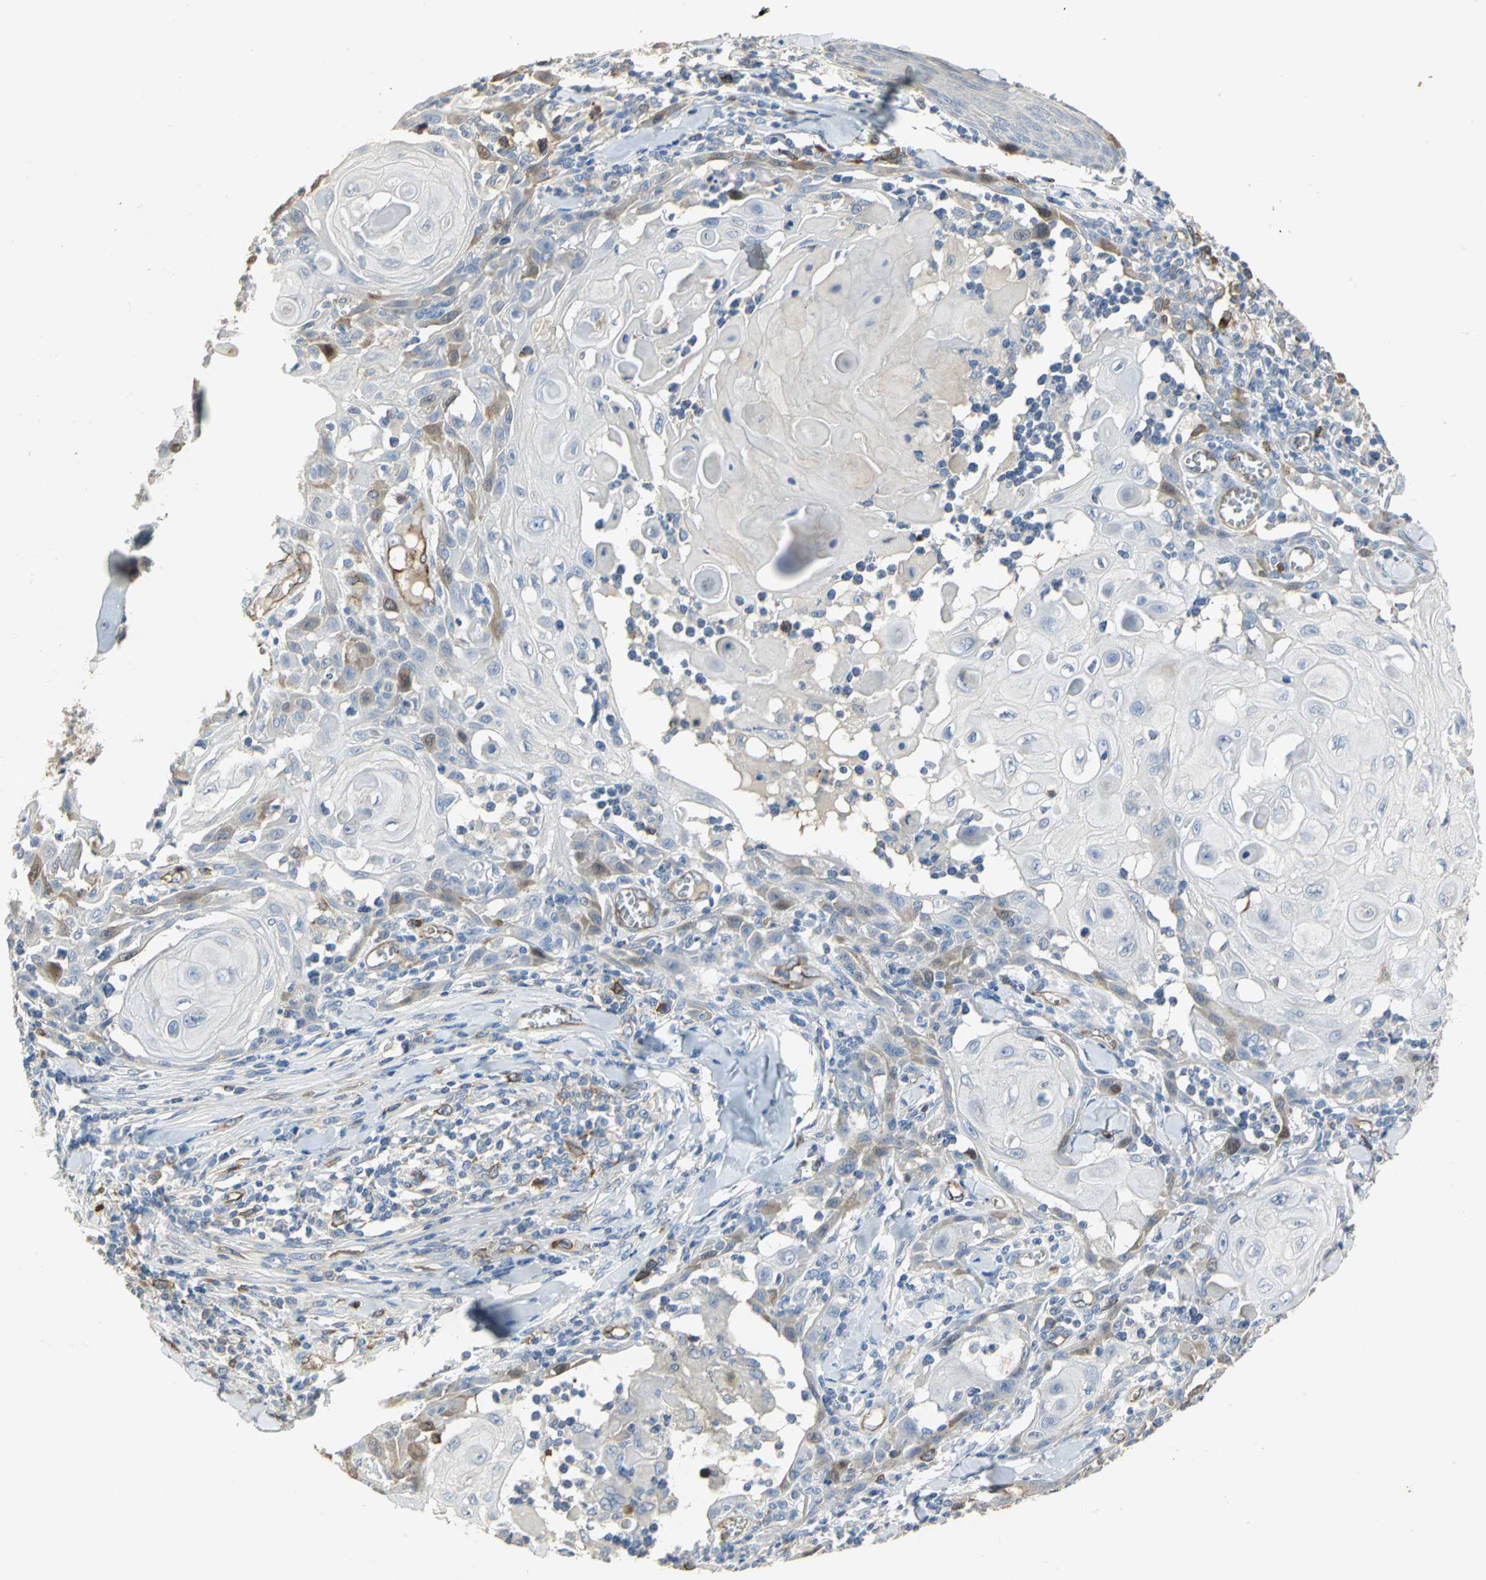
{"staining": {"intensity": "moderate", "quantity": "<25%", "location": "cytoplasmic/membranous"}, "tissue": "skin cancer", "cell_type": "Tumor cells", "image_type": "cancer", "snomed": [{"axis": "morphology", "description": "Squamous cell carcinoma, NOS"}, {"axis": "topography", "description": "Skin"}], "caption": "Skin squamous cell carcinoma was stained to show a protein in brown. There is low levels of moderate cytoplasmic/membranous expression in approximately <25% of tumor cells.", "gene": "DLGAP5", "patient": {"sex": "male", "age": 24}}